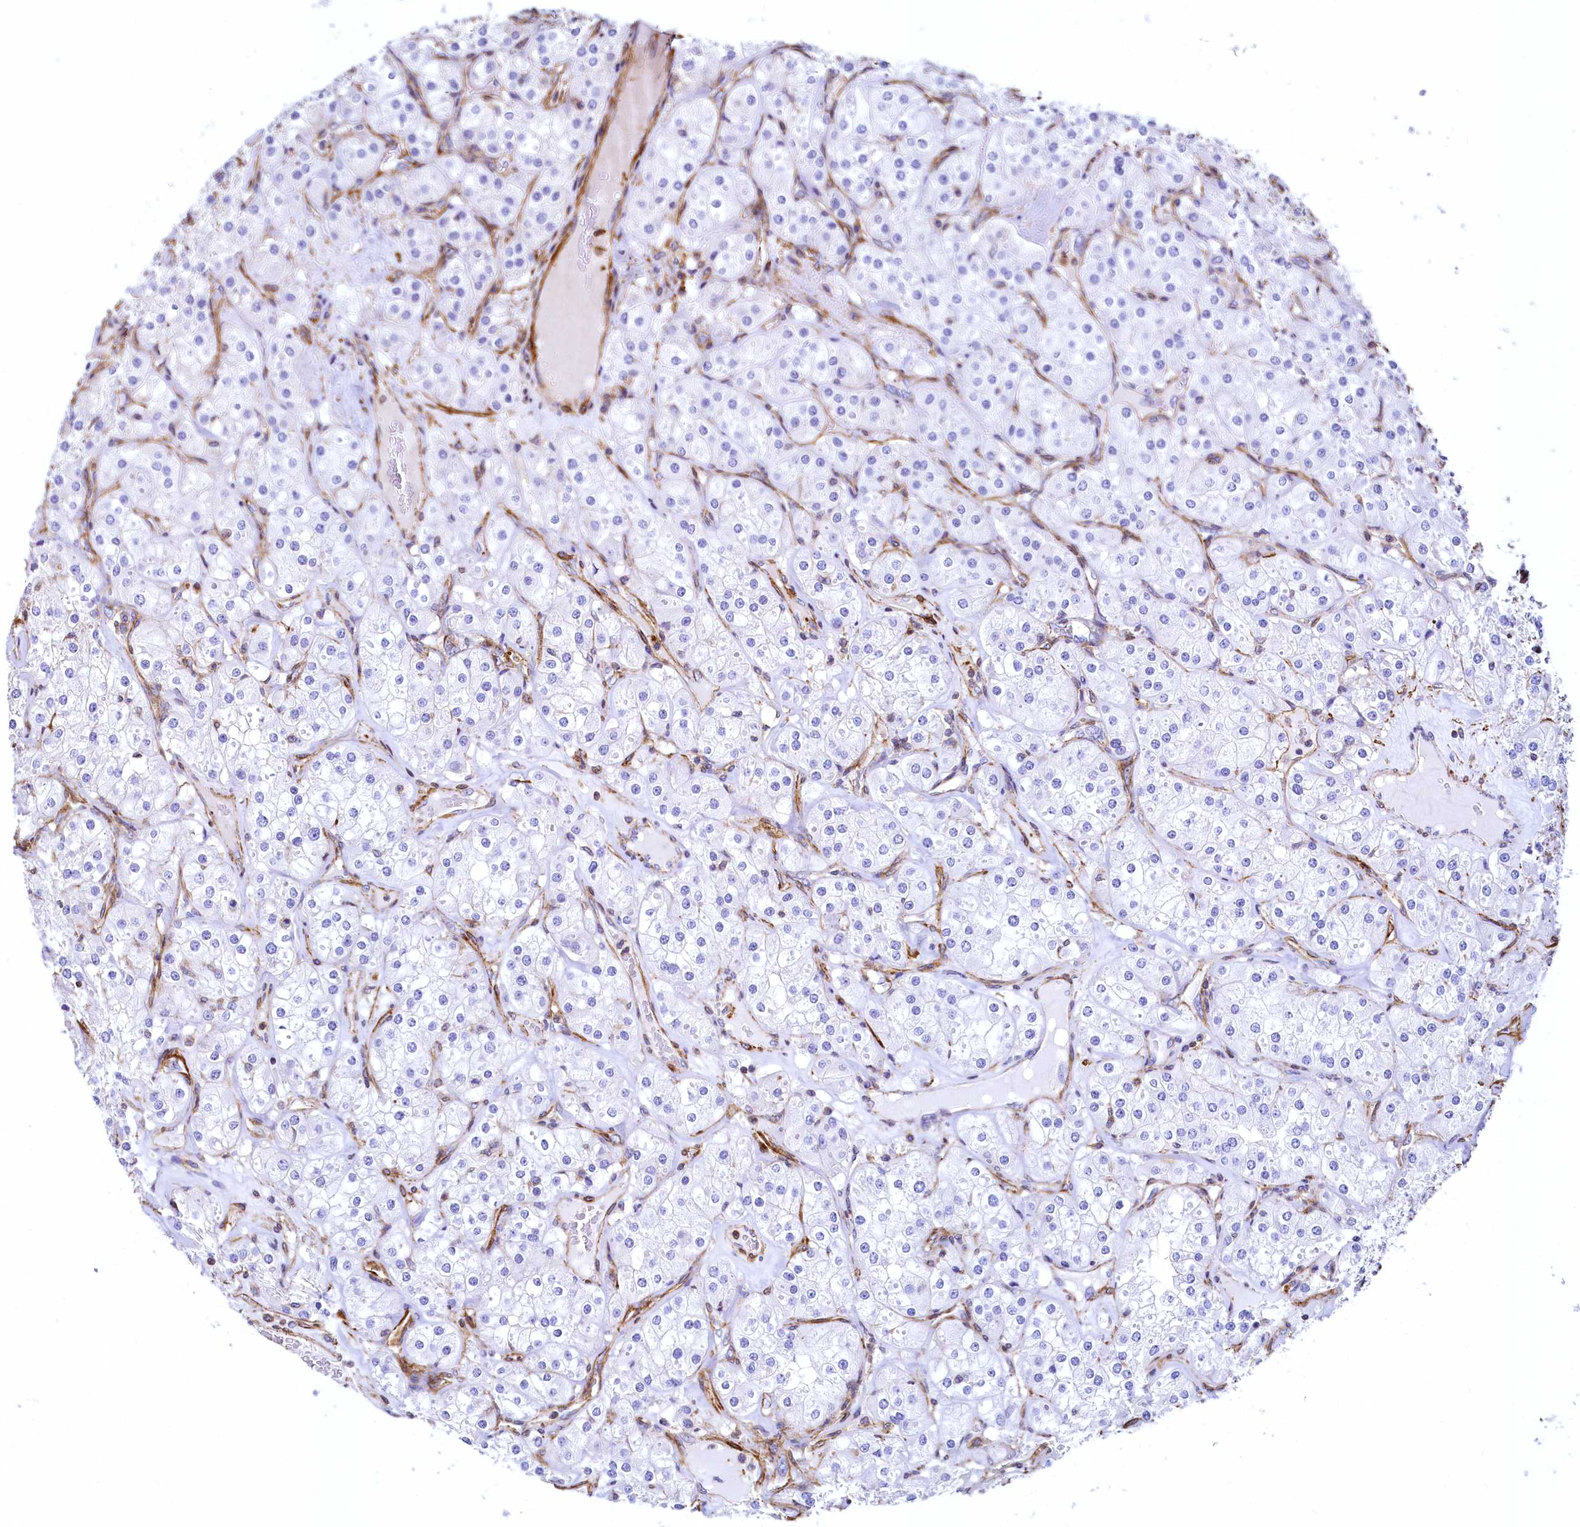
{"staining": {"intensity": "negative", "quantity": "none", "location": "none"}, "tissue": "renal cancer", "cell_type": "Tumor cells", "image_type": "cancer", "snomed": [{"axis": "morphology", "description": "Adenocarcinoma, NOS"}, {"axis": "topography", "description": "Kidney"}], "caption": "Immunohistochemical staining of human adenocarcinoma (renal) displays no significant staining in tumor cells.", "gene": "THBS1", "patient": {"sex": "male", "age": 77}}